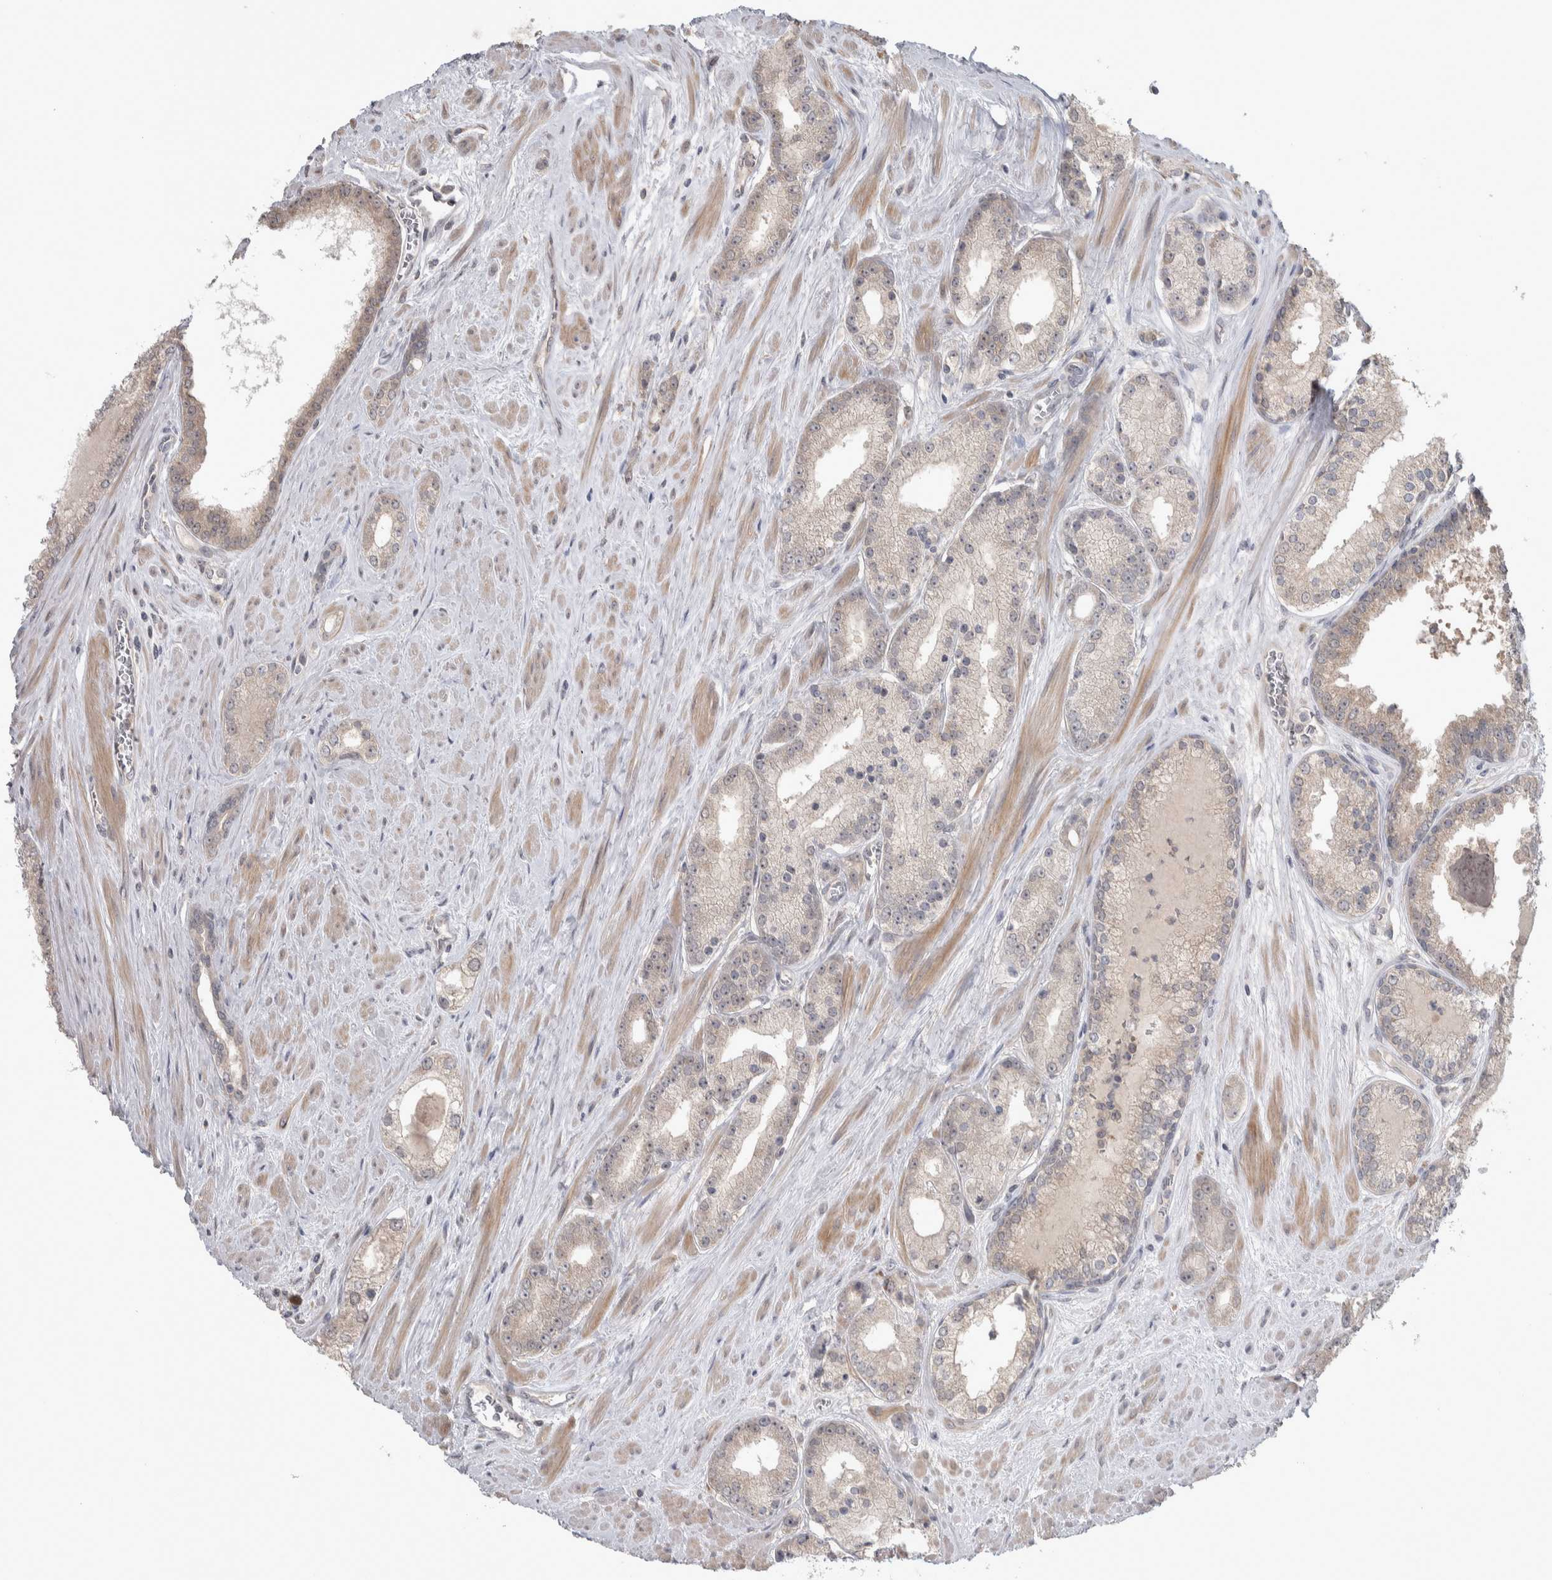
{"staining": {"intensity": "weak", "quantity": "<25%", "location": "cytoplasmic/membranous"}, "tissue": "prostate cancer", "cell_type": "Tumor cells", "image_type": "cancer", "snomed": [{"axis": "morphology", "description": "Adenocarcinoma, Low grade"}, {"axis": "topography", "description": "Prostate"}], "caption": "The immunohistochemistry (IHC) histopathology image has no significant expression in tumor cells of prostate adenocarcinoma (low-grade) tissue.", "gene": "CUL2", "patient": {"sex": "male", "age": 62}}